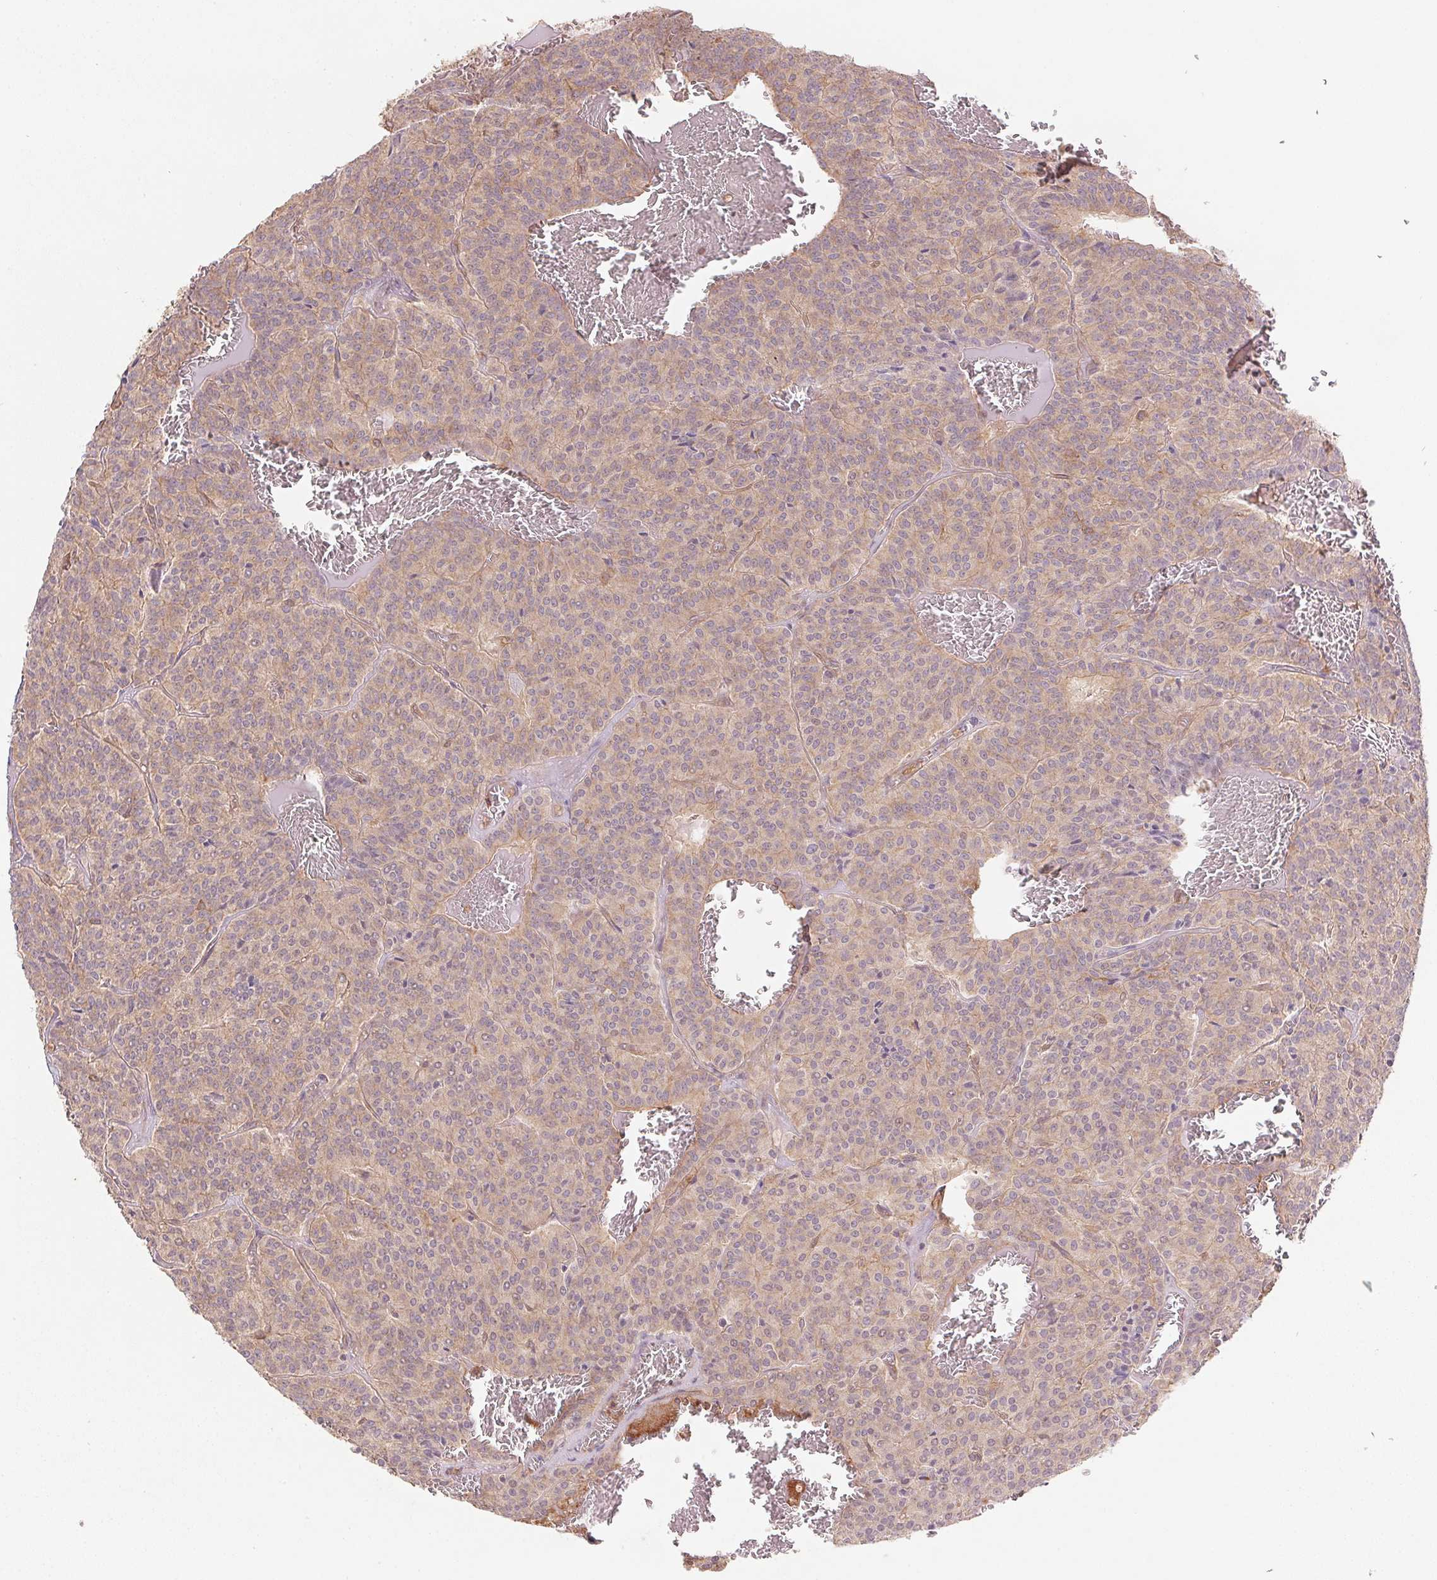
{"staining": {"intensity": "weak", "quantity": ">75%", "location": "cytoplasmic/membranous"}, "tissue": "carcinoid", "cell_type": "Tumor cells", "image_type": "cancer", "snomed": [{"axis": "morphology", "description": "Carcinoid, malignant, NOS"}, {"axis": "topography", "description": "Lung"}], "caption": "Immunohistochemistry (DAB) staining of carcinoid (malignant) exhibits weak cytoplasmic/membranous protein expression in approximately >75% of tumor cells. Using DAB (brown) and hematoxylin (blue) stains, captured at high magnification using brightfield microscopy.", "gene": "TUBA3D", "patient": {"sex": "male", "age": 70}}